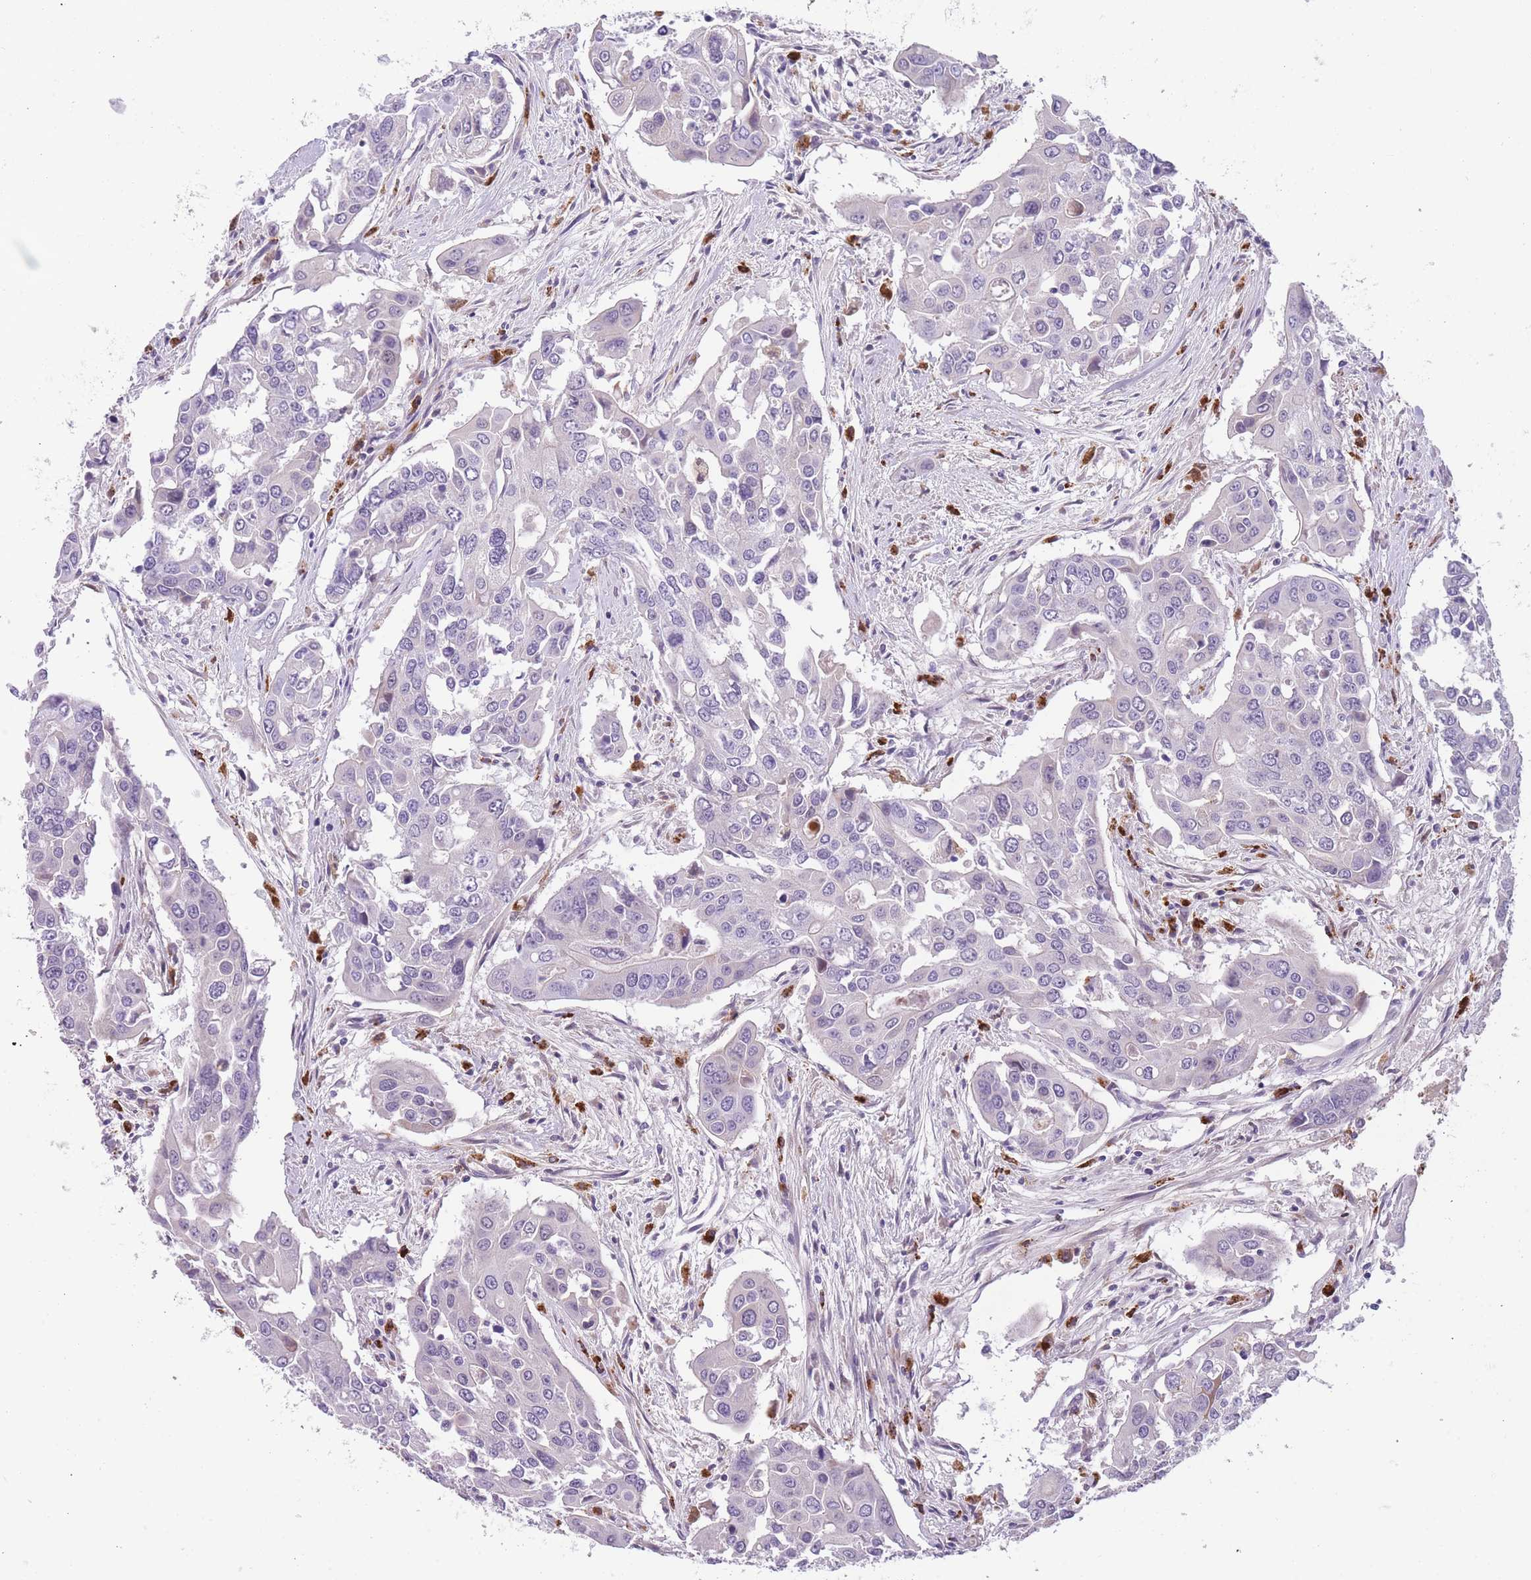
{"staining": {"intensity": "negative", "quantity": "none", "location": "none"}, "tissue": "colorectal cancer", "cell_type": "Tumor cells", "image_type": "cancer", "snomed": [{"axis": "morphology", "description": "Adenocarcinoma, NOS"}, {"axis": "topography", "description": "Colon"}], "caption": "DAB (3,3'-diaminobenzidine) immunohistochemical staining of human colorectal cancer shows no significant positivity in tumor cells.", "gene": "GNAT1", "patient": {"sex": "male", "age": 77}}